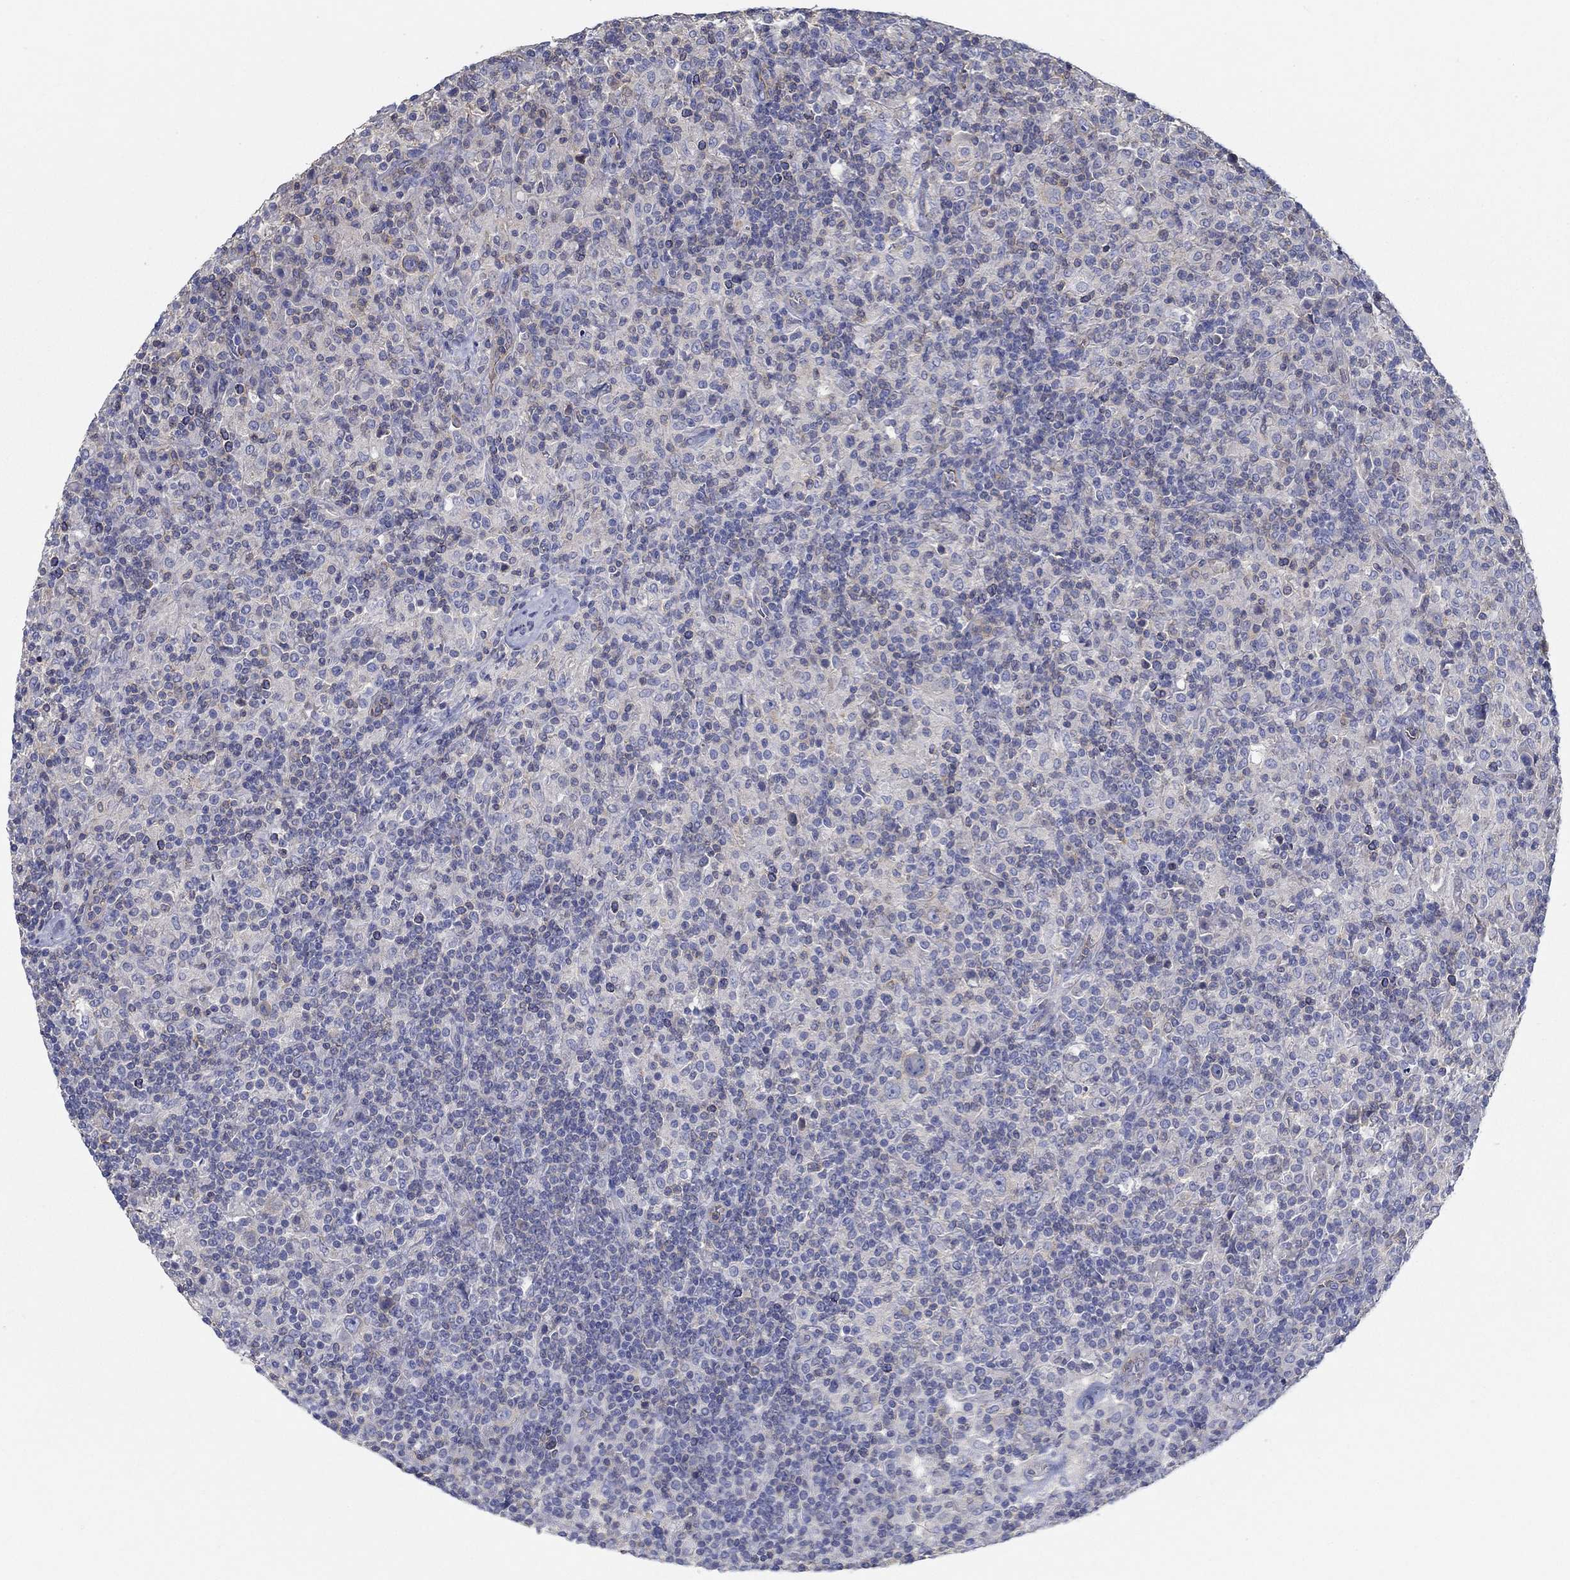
{"staining": {"intensity": "negative", "quantity": "none", "location": "none"}, "tissue": "lymphoma", "cell_type": "Tumor cells", "image_type": "cancer", "snomed": [{"axis": "morphology", "description": "Hodgkin's disease, NOS"}, {"axis": "topography", "description": "Lymph node"}], "caption": "The histopathology image displays no staining of tumor cells in Hodgkin's disease.", "gene": "BBOF1", "patient": {"sex": "male", "age": 70}}